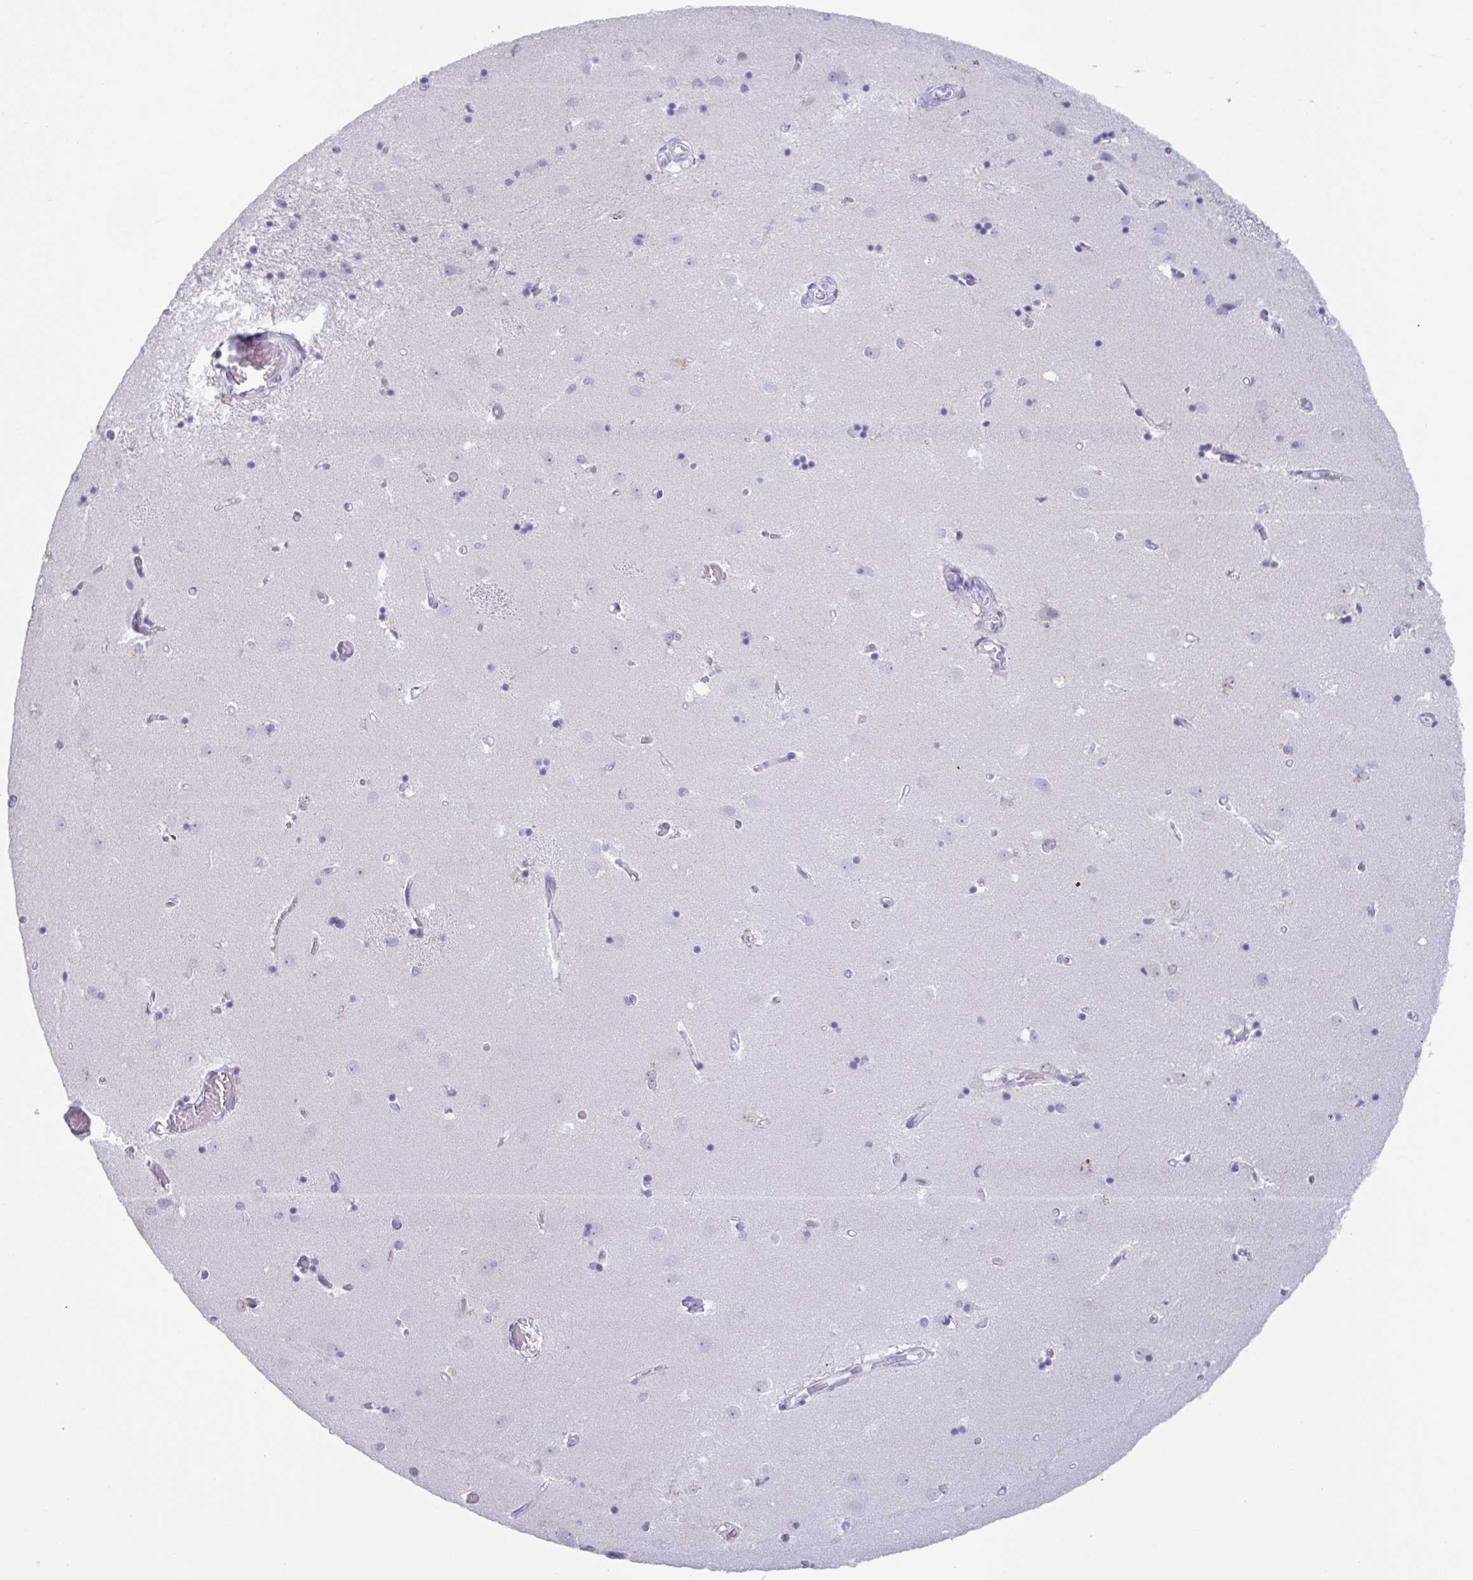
{"staining": {"intensity": "negative", "quantity": "none", "location": "none"}, "tissue": "caudate", "cell_type": "Glial cells", "image_type": "normal", "snomed": [{"axis": "morphology", "description": "Normal tissue, NOS"}, {"axis": "topography", "description": "Lateral ventricle wall"}], "caption": "The photomicrograph demonstrates no staining of glial cells in normal caudate. The staining was performed using DAB (3,3'-diaminobenzidine) to visualize the protein expression in brown, while the nuclei were stained in blue with hematoxylin (Magnification: 20x).", "gene": "CYP4F11", "patient": {"sex": "male", "age": 54}}